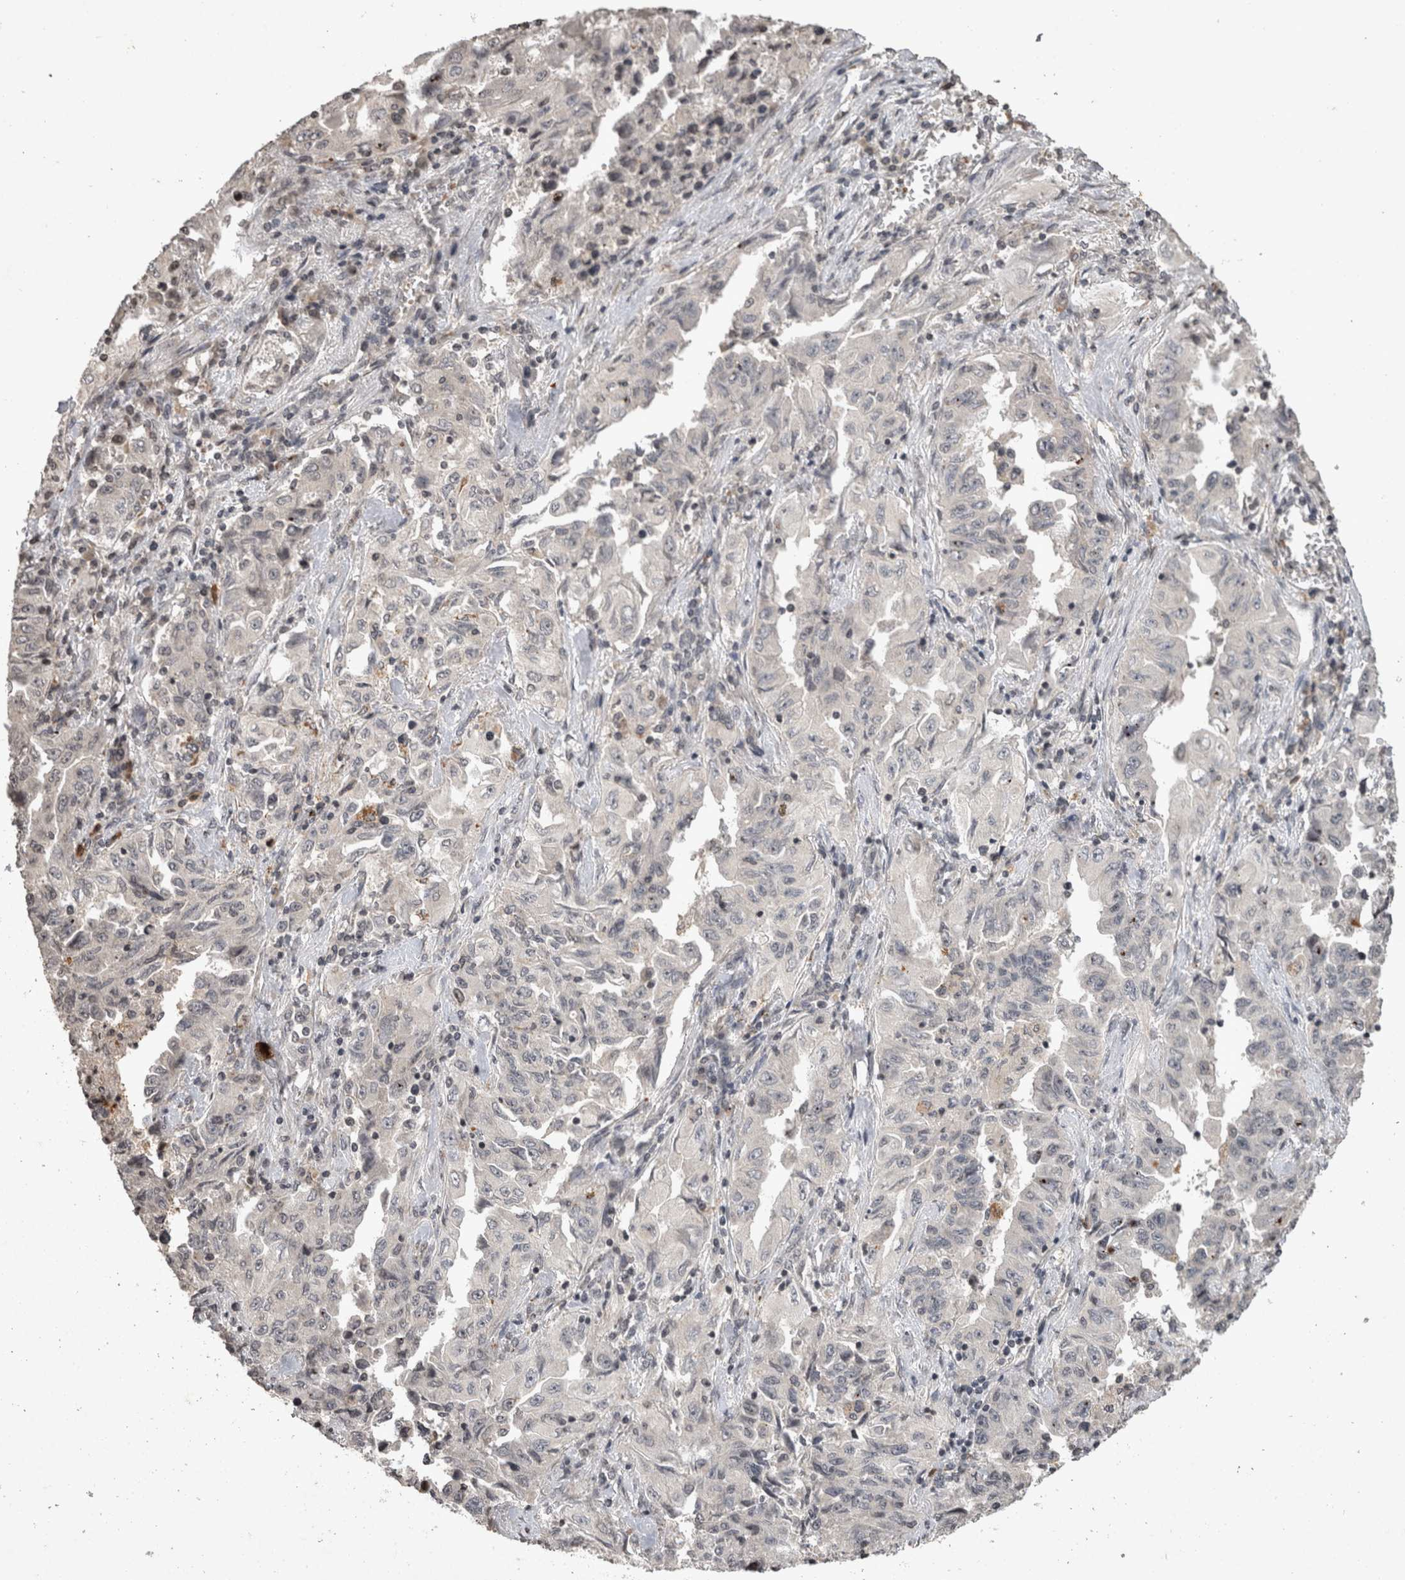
{"staining": {"intensity": "negative", "quantity": "none", "location": "none"}, "tissue": "lung cancer", "cell_type": "Tumor cells", "image_type": "cancer", "snomed": [{"axis": "morphology", "description": "Adenocarcinoma, NOS"}, {"axis": "topography", "description": "Lung"}], "caption": "High power microscopy micrograph of an immunohistochemistry (IHC) histopathology image of adenocarcinoma (lung), revealing no significant expression in tumor cells.", "gene": "HRK", "patient": {"sex": "female", "age": 51}}